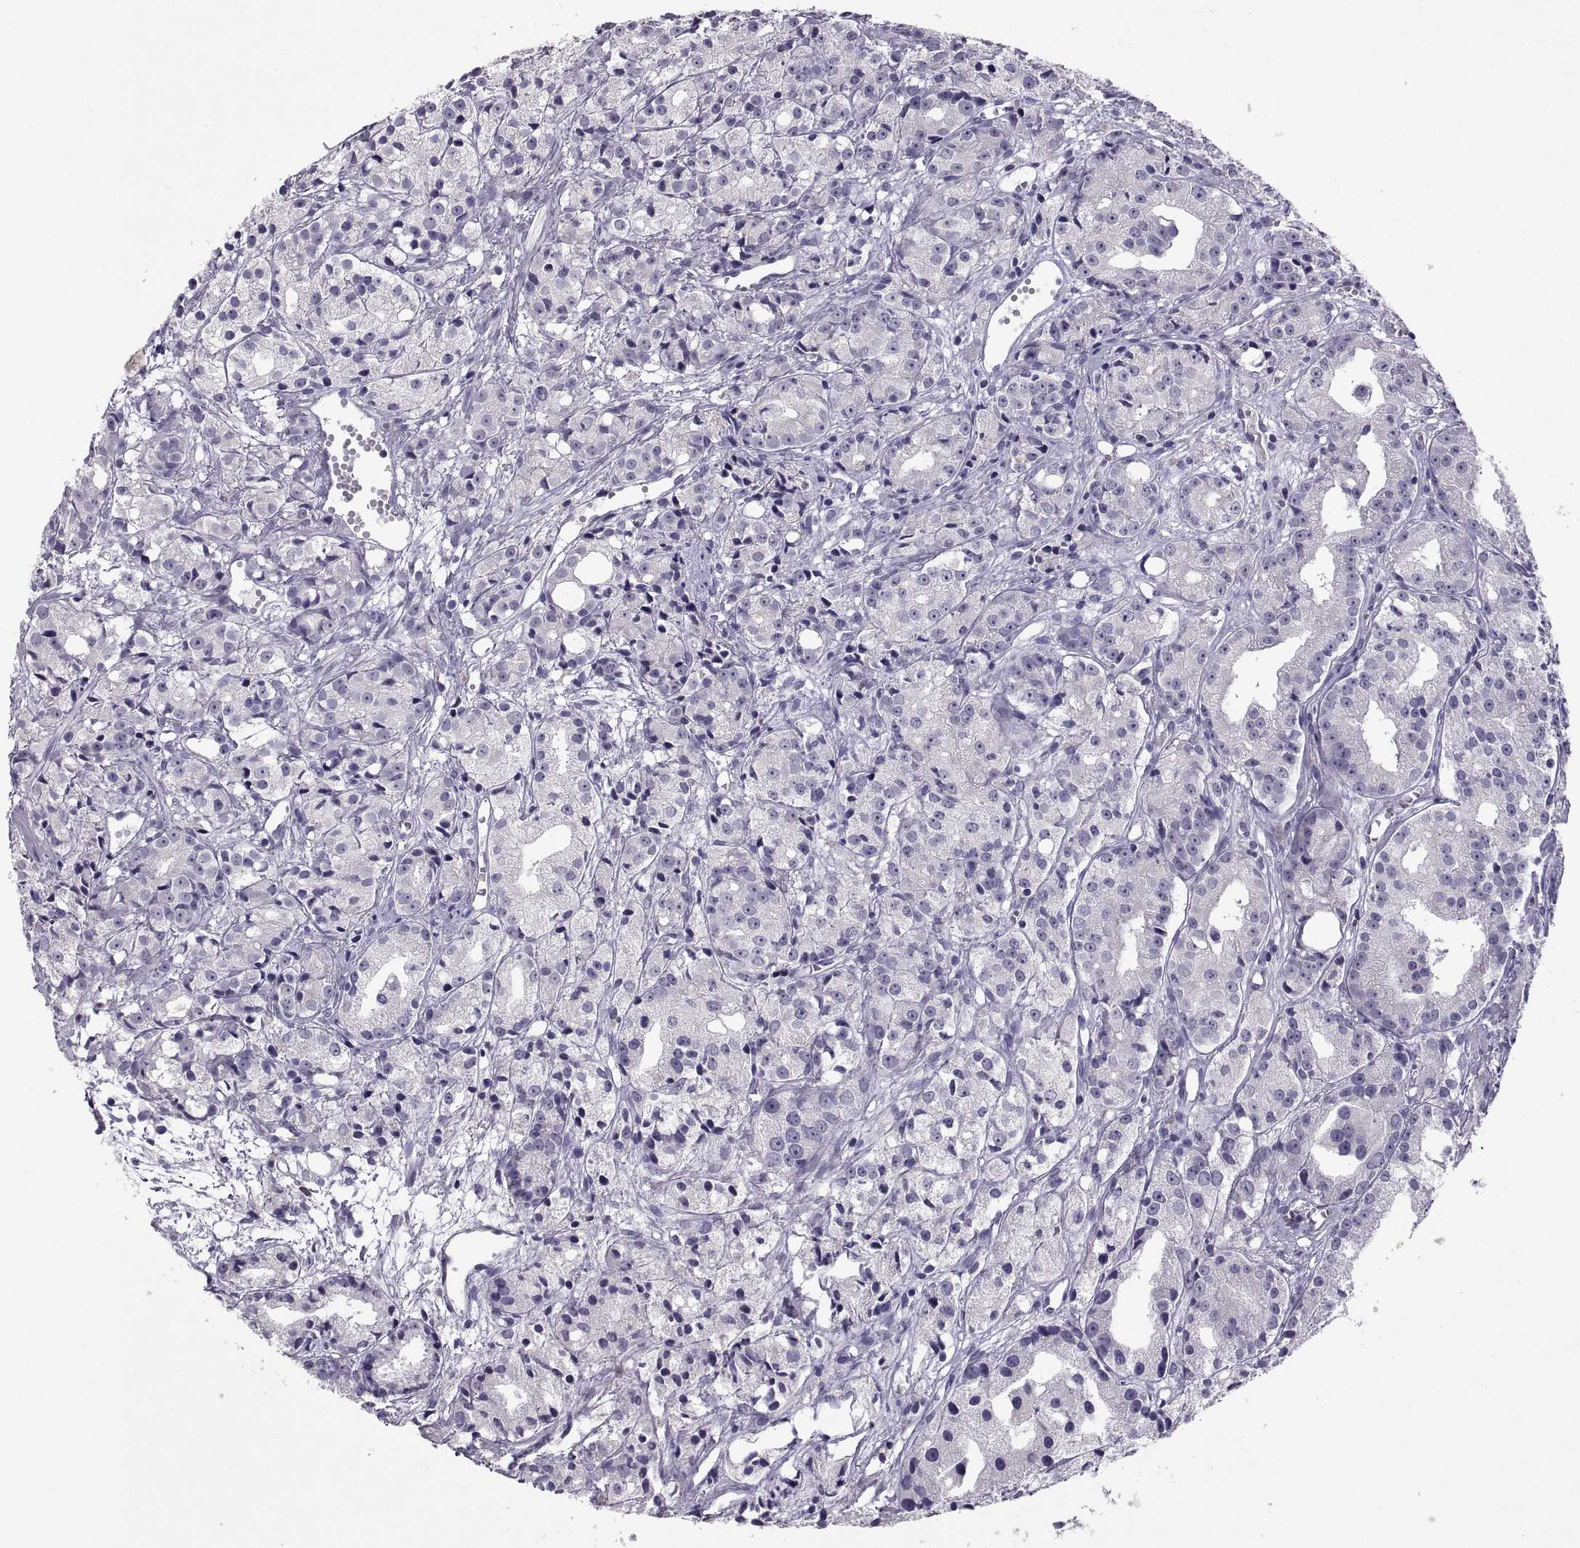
{"staining": {"intensity": "negative", "quantity": "none", "location": "none"}, "tissue": "prostate cancer", "cell_type": "Tumor cells", "image_type": "cancer", "snomed": [{"axis": "morphology", "description": "Adenocarcinoma, Medium grade"}, {"axis": "topography", "description": "Prostate"}], "caption": "A high-resolution image shows immunohistochemistry staining of prostate adenocarcinoma (medium-grade), which displays no significant positivity in tumor cells. (DAB (3,3'-diaminobenzidine) immunohistochemistry, high magnification).", "gene": "SOX21", "patient": {"sex": "male", "age": 74}}